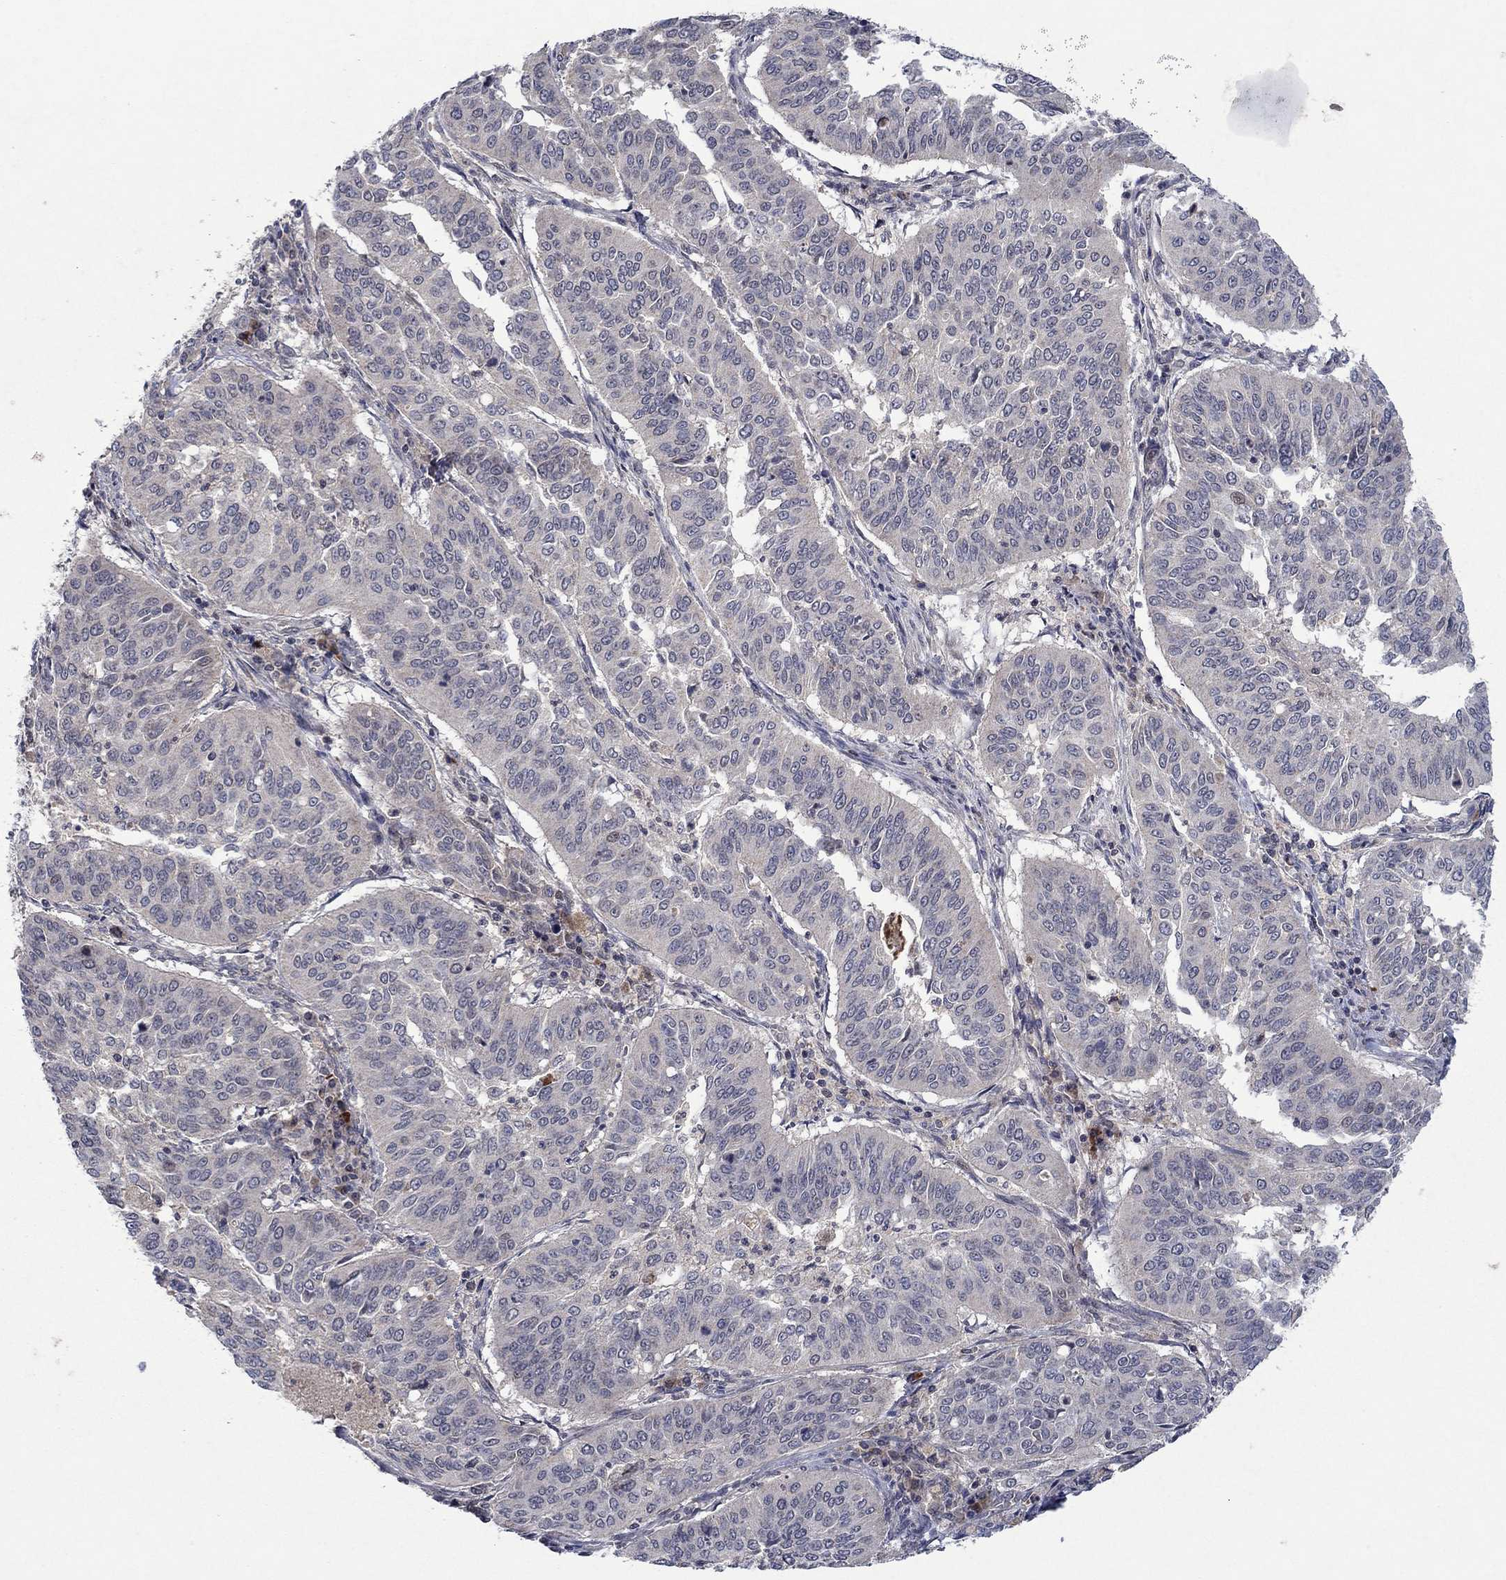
{"staining": {"intensity": "negative", "quantity": "none", "location": "none"}, "tissue": "cervical cancer", "cell_type": "Tumor cells", "image_type": "cancer", "snomed": [{"axis": "morphology", "description": "Normal tissue, NOS"}, {"axis": "morphology", "description": "Squamous cell carcinoma, NOS"}, {"axis": "topography", "description": "Cervix"}], "caption": "Cervical squamous cell carcinoma stained for a protein using IHC demonstrates no expression tumor cells.", "gene": "IL4", "patient": {"sex": "female", "age": 39}}